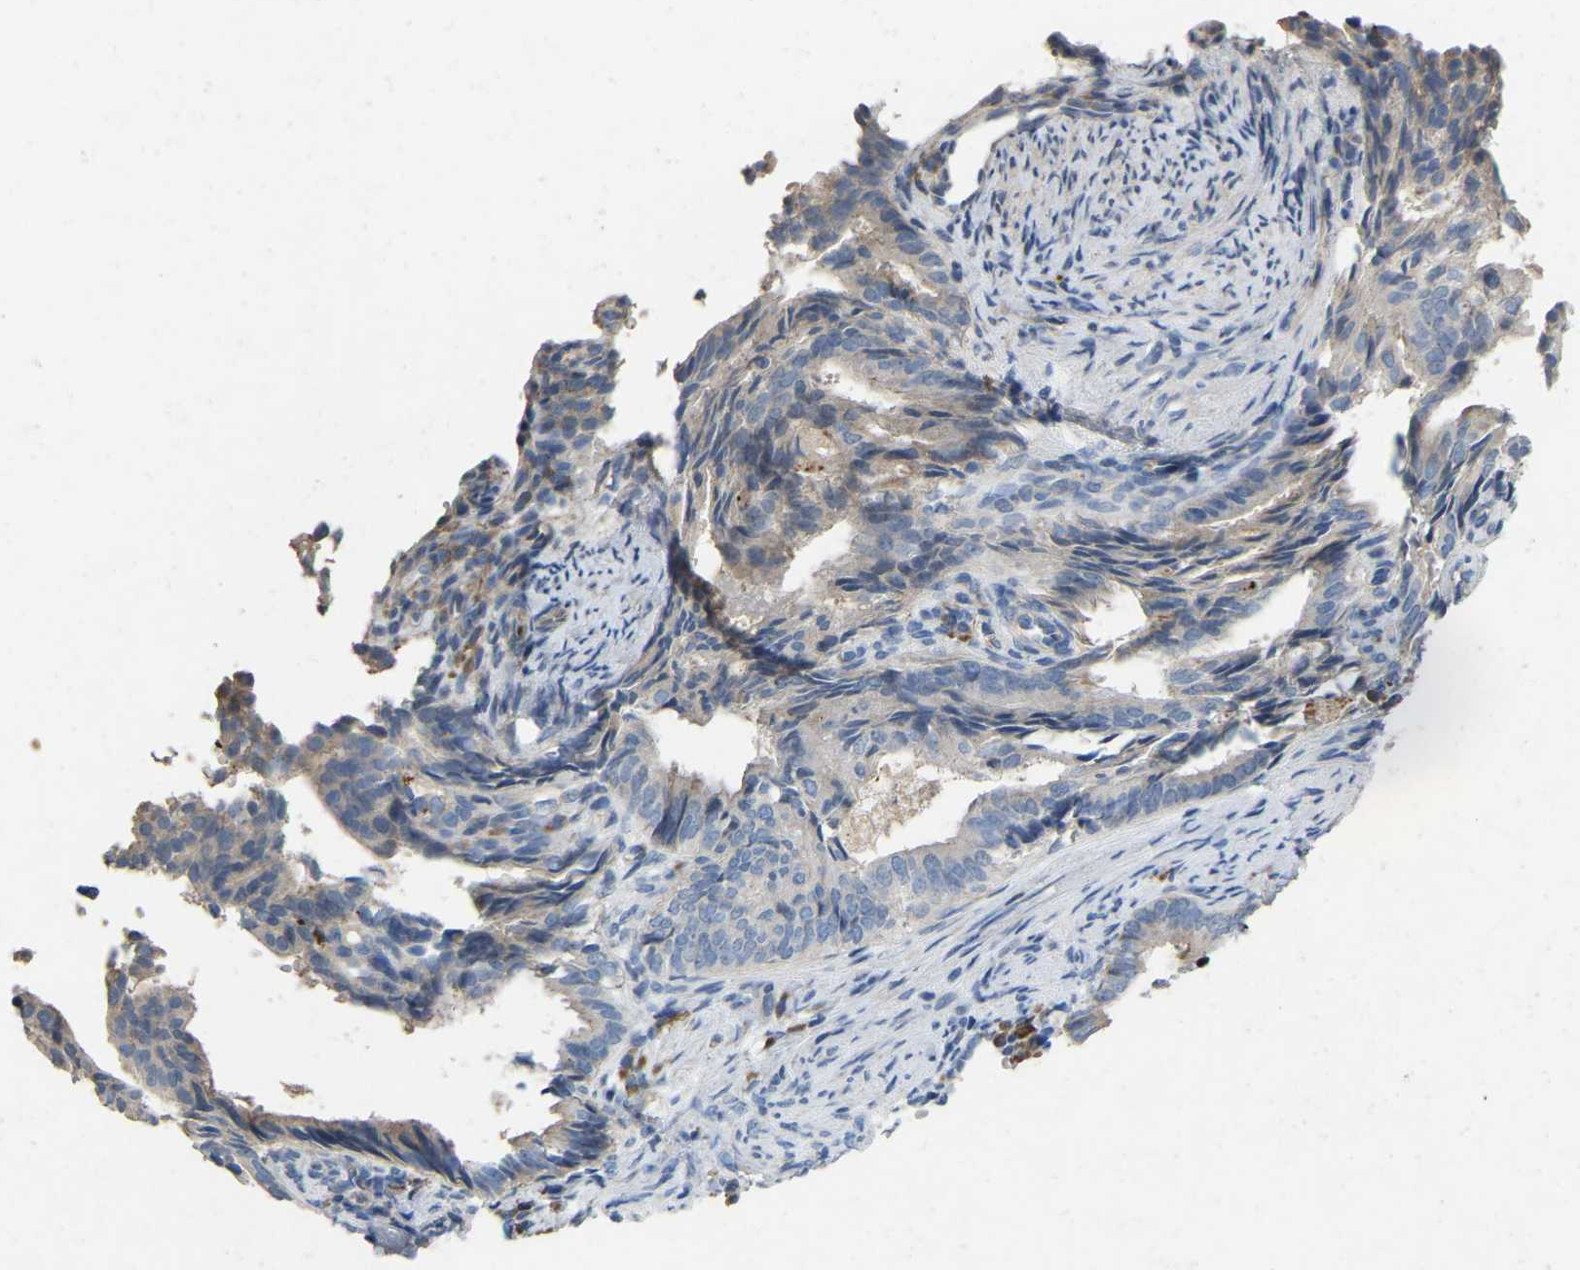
{"staining": {"intensity": "negative", "quantity": "none", "location": "none"}, "tissue": "endometrial cancer", "cell_type": "Tumor cells", "image_type": "cancer", "snomed": [{"axis": "morphology", "description": "Adenocarcinoma, NOS"}, {"axis": "topography", "description": "Endometrium"}], "caption": "High power microscopy histopathology image of an immunohistochemistry (IHC) photomicrograph of endometrial adenocarcinoma, revealing no significant expression in tumor cells. (Immunohistochemistry (ihc), brightfield microscopy, high magnification).", "gene": "RHEB", "patient": {"sex": "female", "age": 58}}